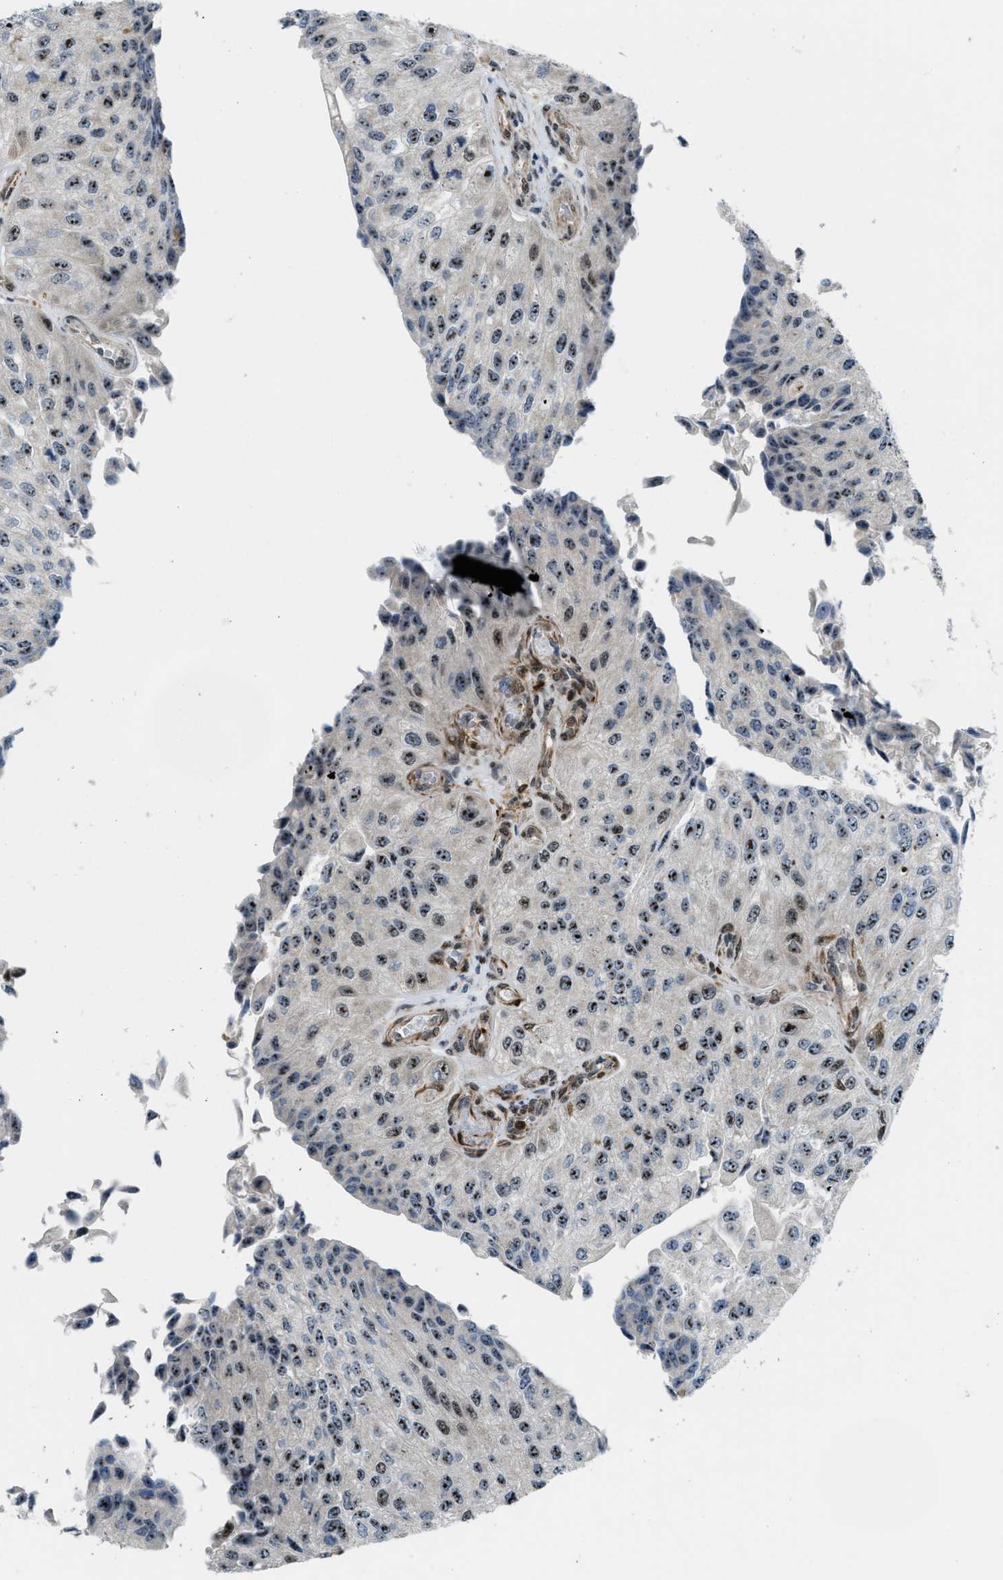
{"staining": {"intensity": "moderate", "quantity": ">75%", "location": "nuclear"}, "tissue": "urothelial cancer", "cell_type": "Tumor cells", "image_type": "cancer", "snomed": [{"axis": "morphology", "description": "Urothelial carcinoma, High grade"}, {"axis": "topography", "description": "Kidney"}, {"axis": "topography", "description": "Urinary bladder"}], "caption": "Approximately >75% of tumor cells in urothelial cancer display moderate nuclear protein expression as visualized by brown immunohistochemical staining.", "gene": "E2F1", "patient": {"sex": "male", "age": 77}}